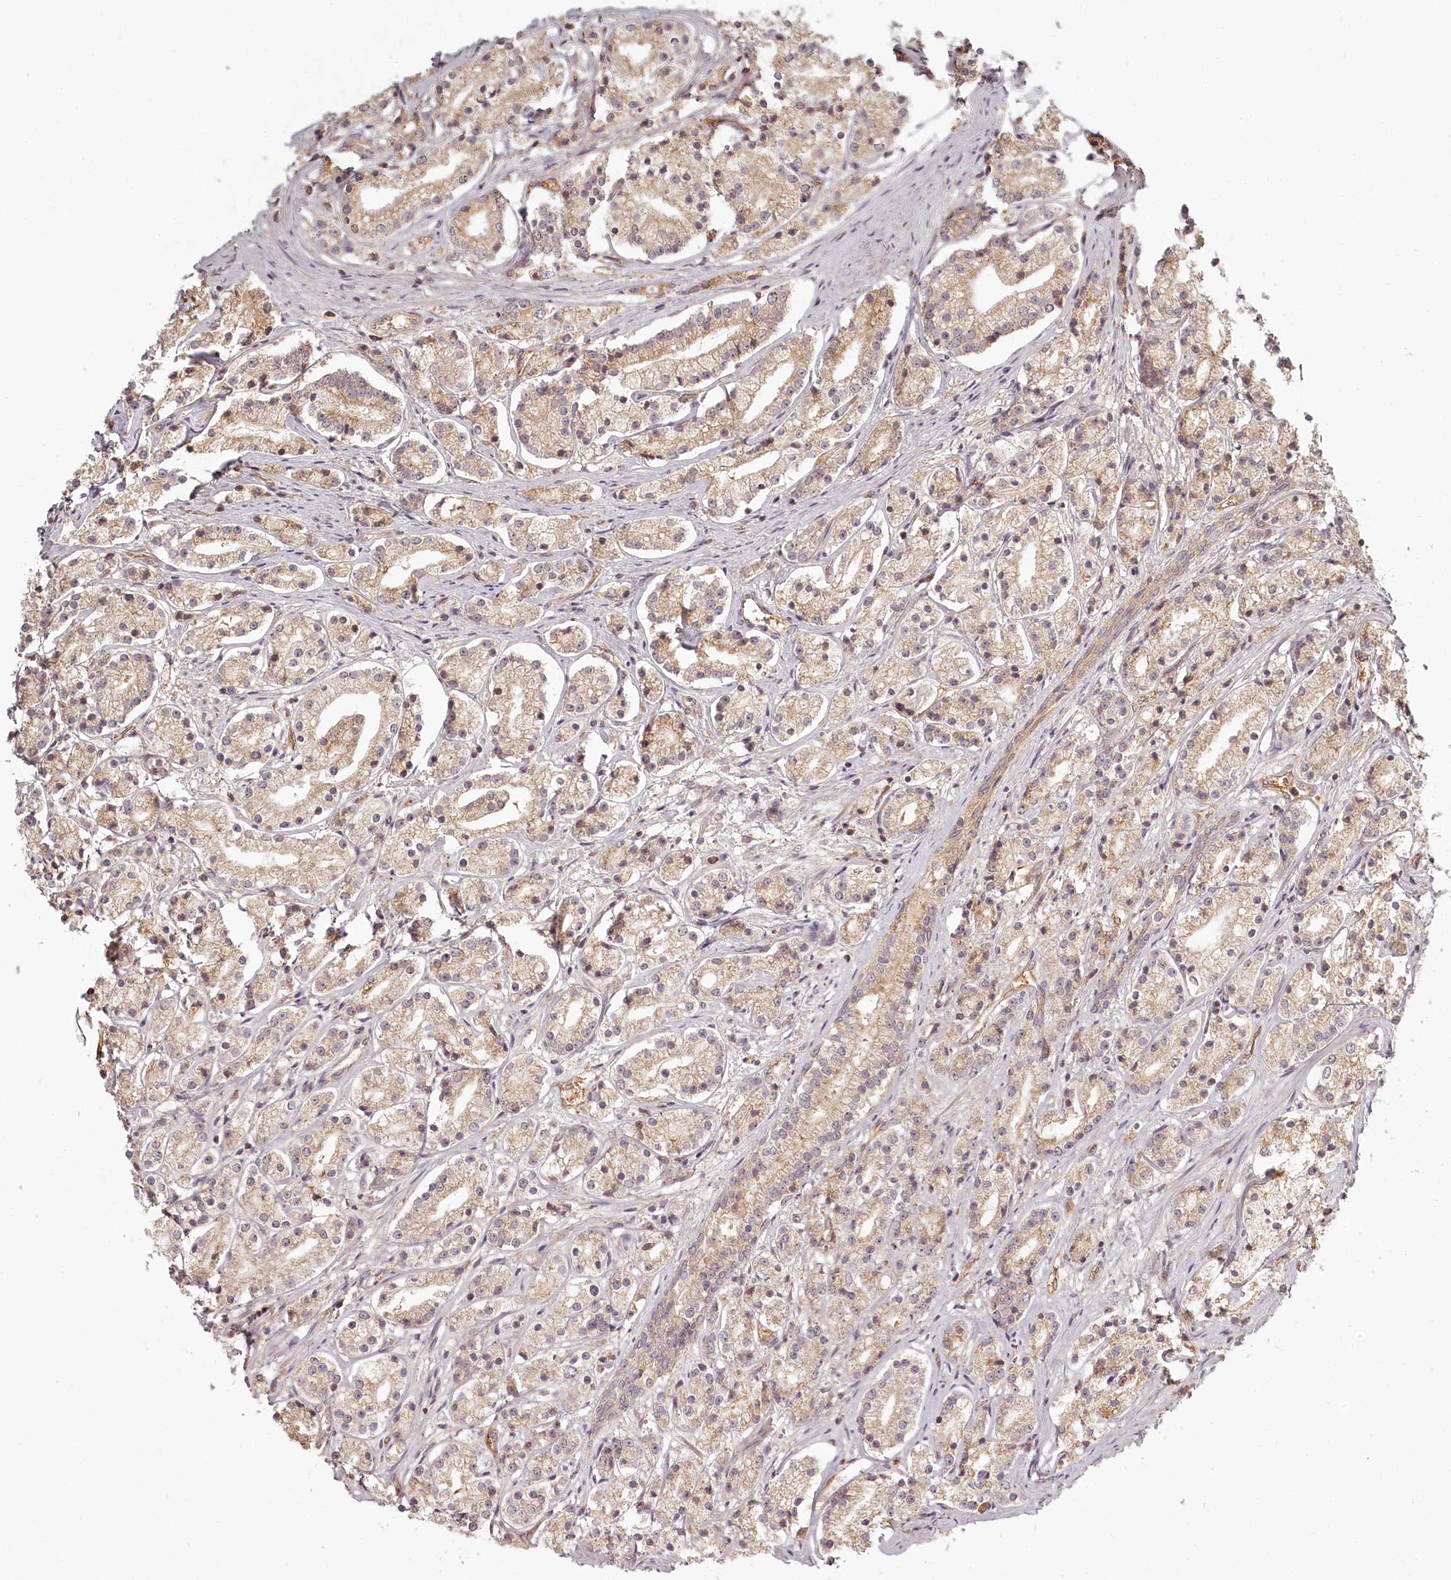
{"staining": {"intensity": "weak", "quantity": "25%-75%", "location": "cytoplasmic/membranous"}, "tissue": "prostate cancer", "cell_type": "Tumor cells", "image_type": "cancer", "snomed": [{"axis": "morphology", "description": "Adenocarcinoma, High grade"}, {"axis": "topography", "description": "Prostate"}], "caption": "A brown stain shows weak cytoplasmic/membranous positivity of a protein in high-grade adenocarcinoma (prostate) tumor cells.", "gene": "TMIE", "patient": {"sex": "male", "age": 69}}